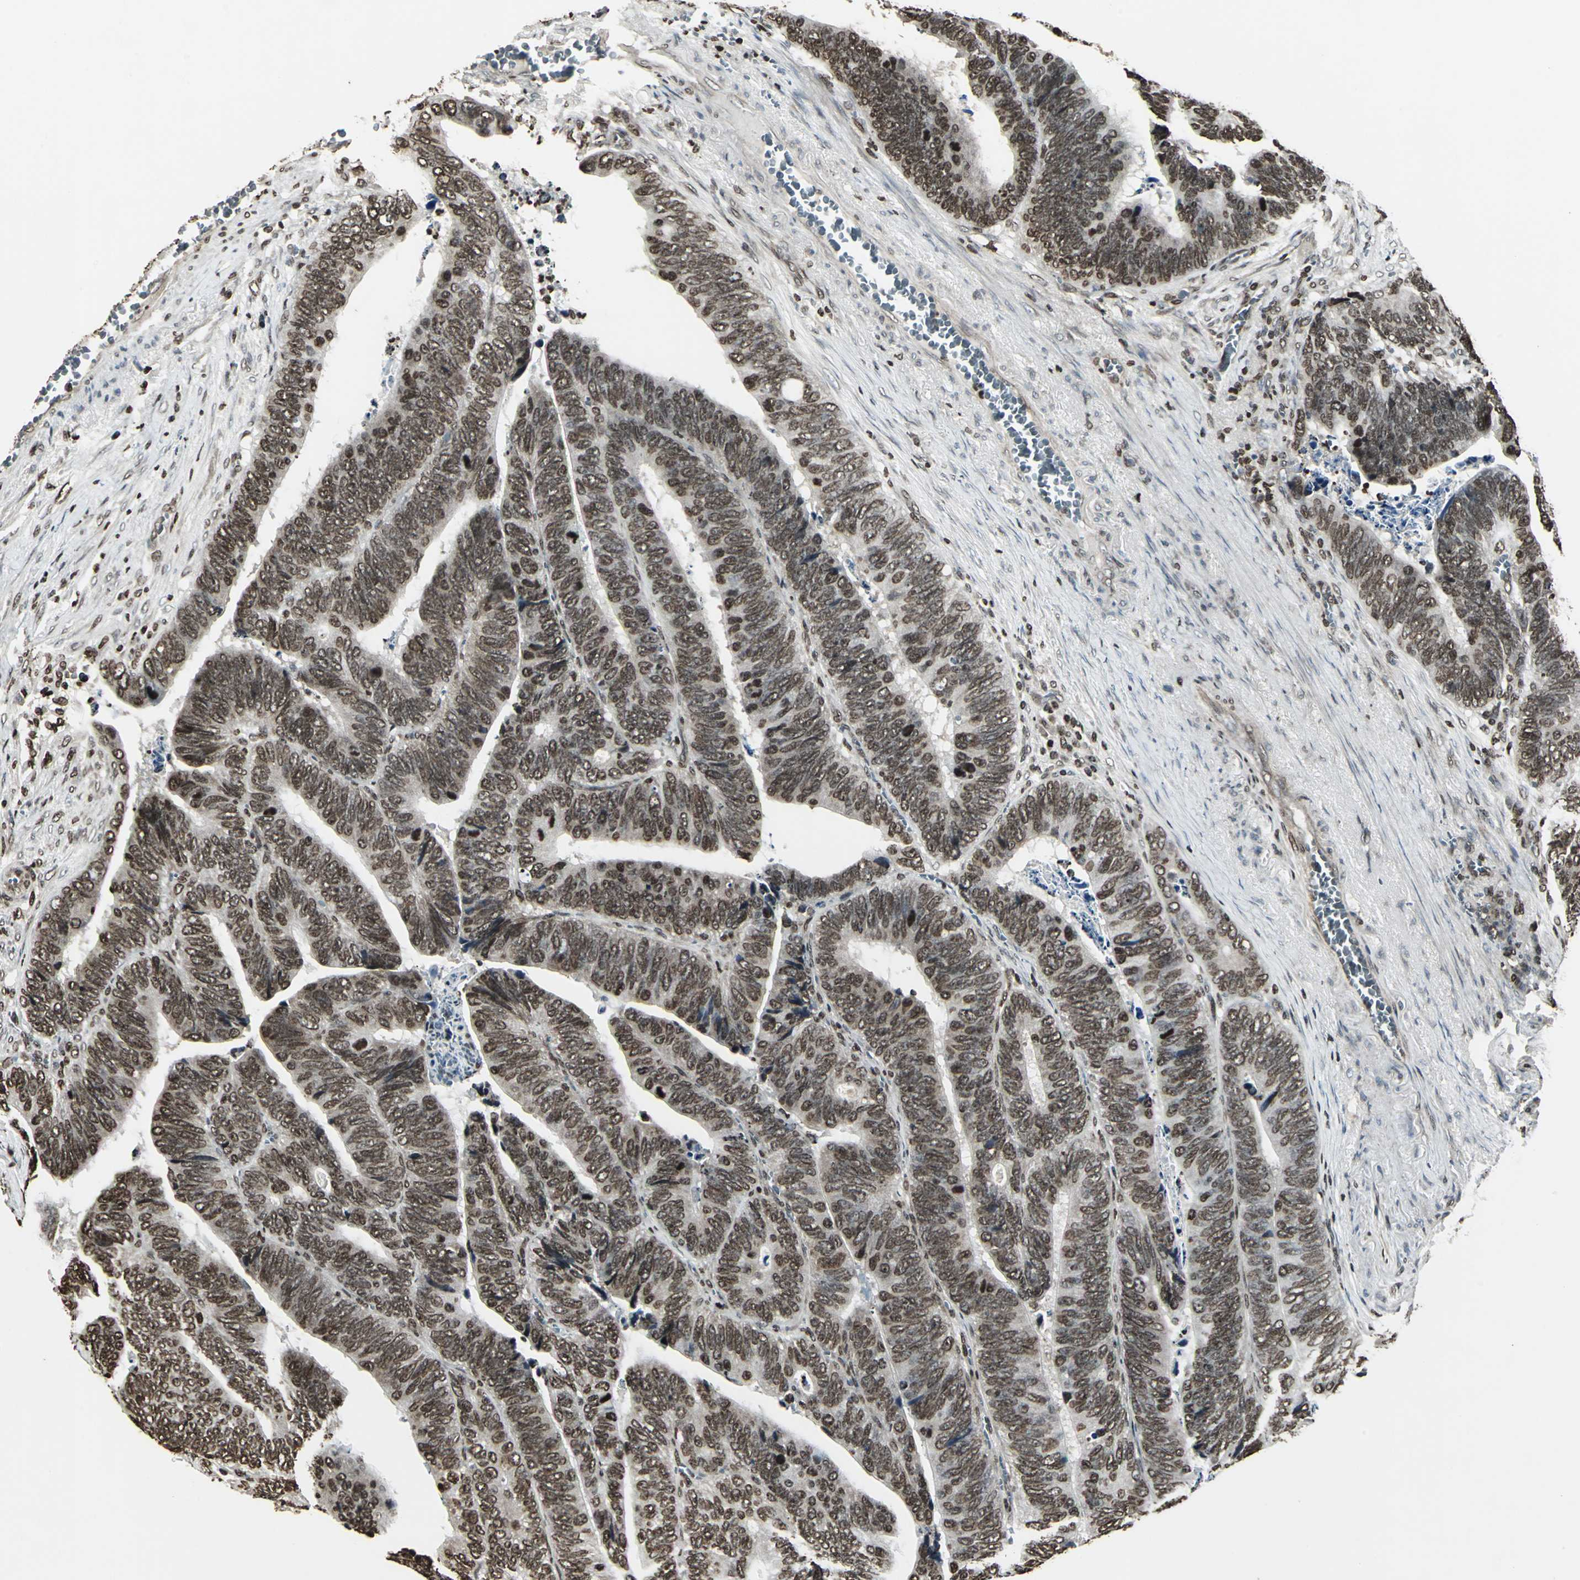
{"staining": {"intensity": "moderate", "quantity": ">75%", "location": "nuclear"}, "tissue": "colorectal cancer", "cell_type": "Tumor cells", "image_type": "cancer", "snomed": [{"axis": "morphology", "description": "Adenocarcinoma, NOS"}, {"axis": "topography", "description": "Colon"}], "caption": "Immunohistochemical staining of adenocarcinoma (colorectal) displays medium levels of moderate nuclear expression in approximately >75% of tumor cells.", "gene": "AHR", "patient": {"sex": "male", "age": 72}}